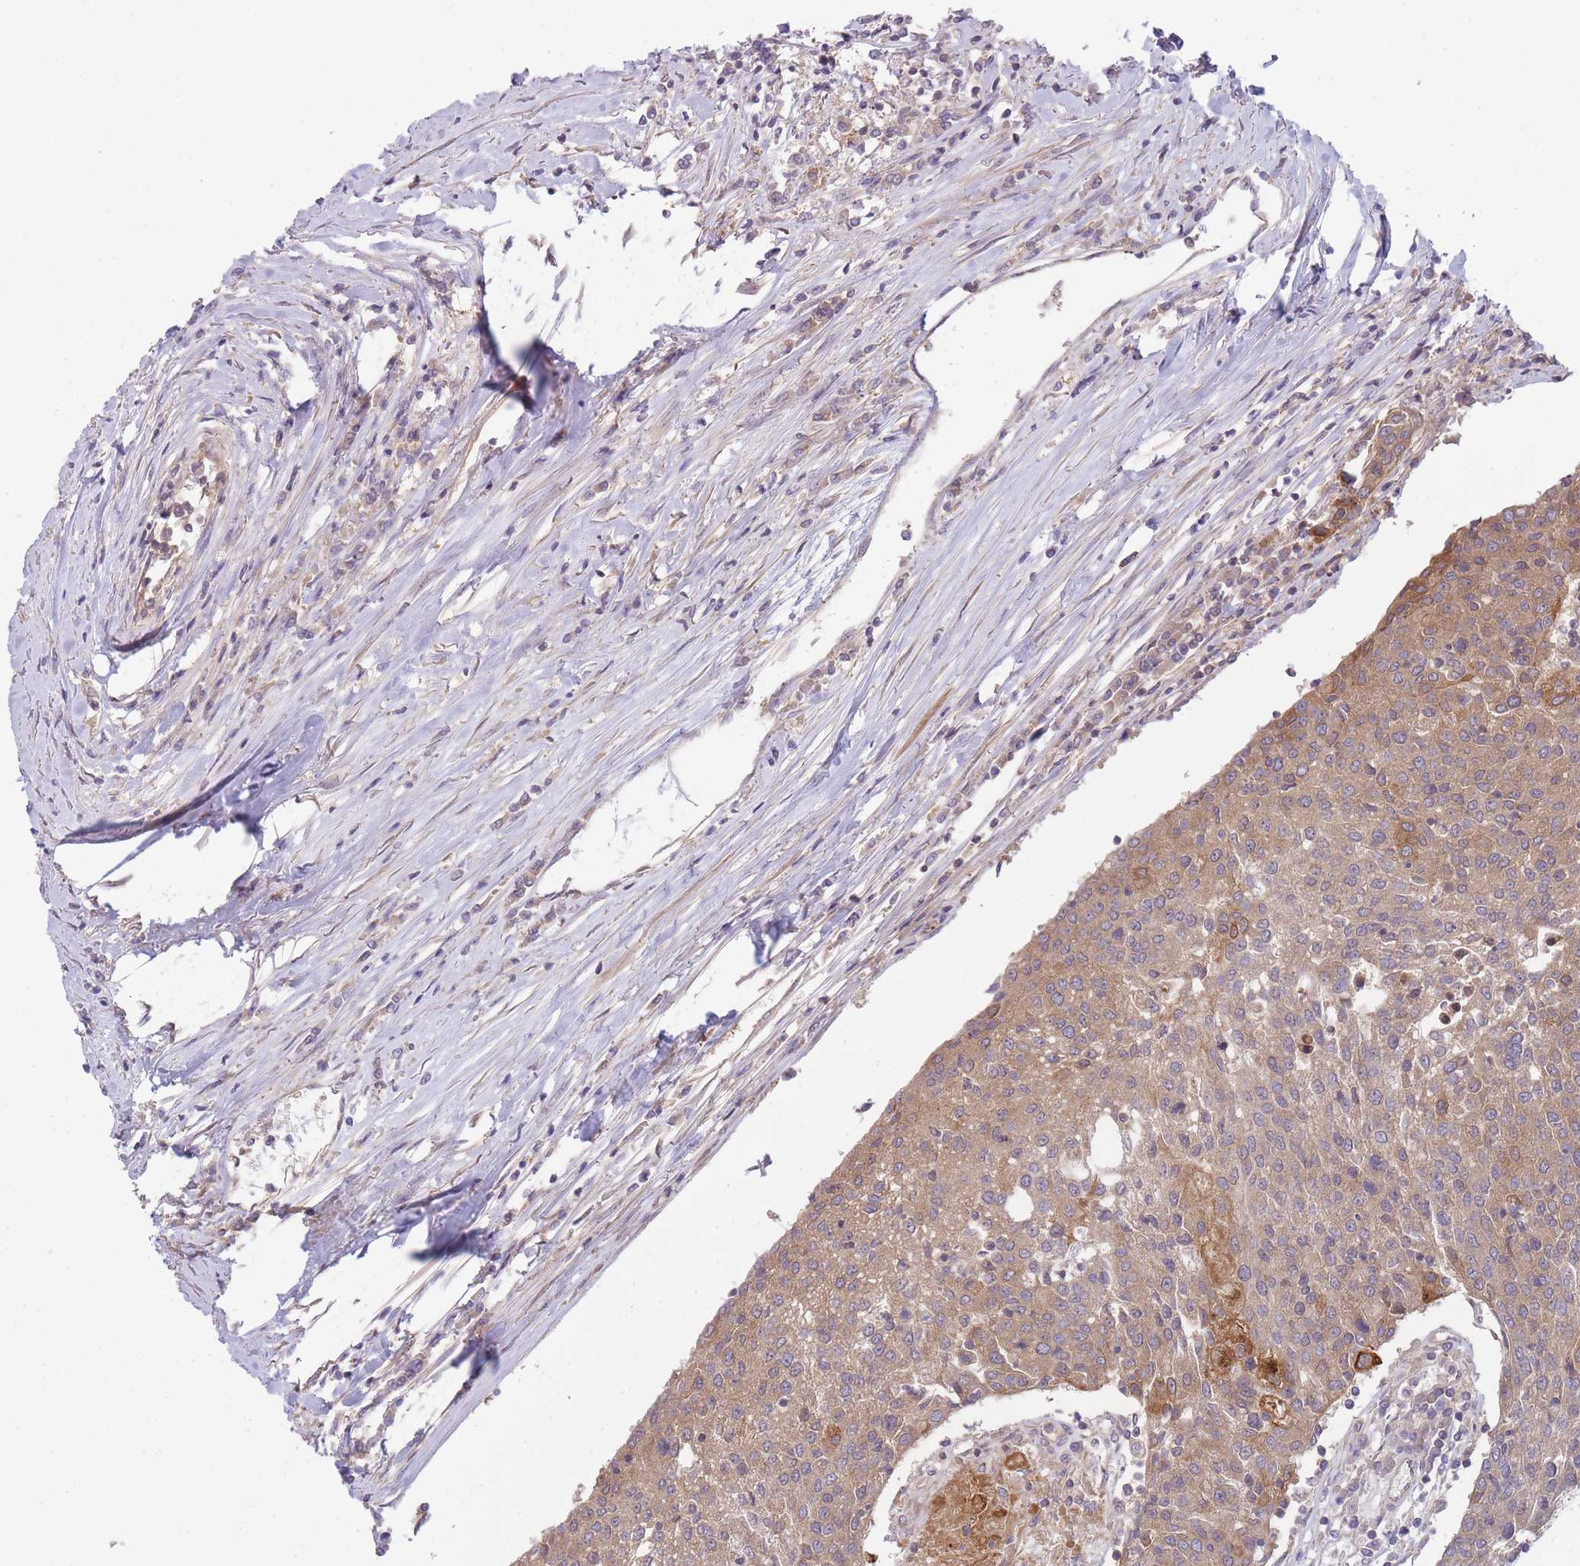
{"staining": {"intensity": "weak", "quantity": ">75%", "location": "cytoplasmic/membranous"}, "tissue": "urothelial cancer", "cell_type": "Tumor cells", "image_type": "cancer", "snomed": [{"axis": "morphology", "description": "Urothelial carcinoma, High grade"}, {"axis": "topography", "description": "Urinary bladder"}], "caption": "Protein staining exhibits weak cytoplasmic/membranous positivity in about >75% of tumor cells in urothelial cancer. The staining was performed using DAB (3,3'-diaminobenzidine), with brown indicating positive protein expression. Nuclei are stained blue with hematoxylin.", "gene": "PFDN6", "patient": {"sex": "female", "age": 85}}